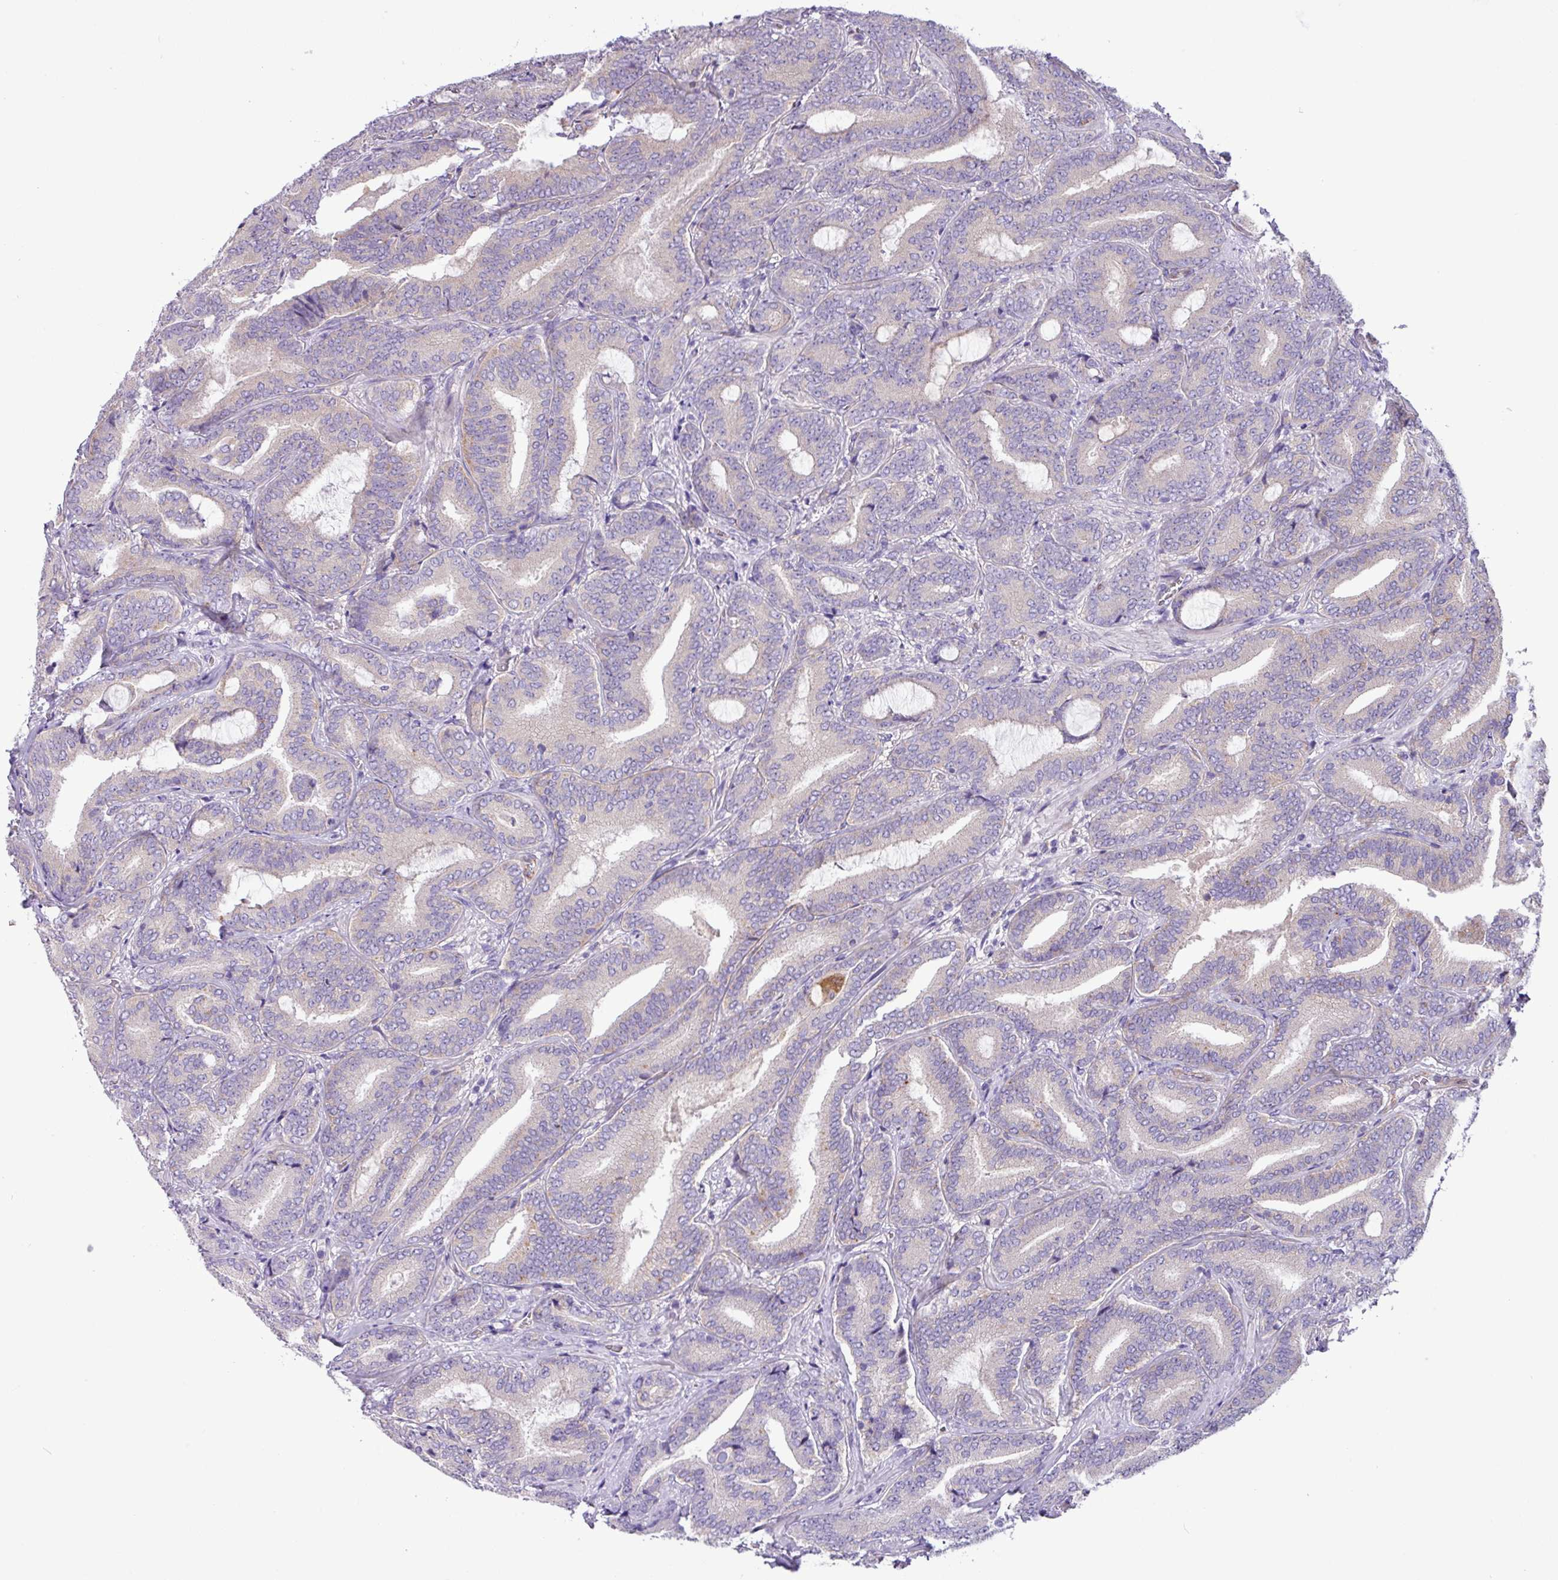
{"staining": {"intensity": "negative", "quantity": "none", "location": "none"}, "tissue": "prostate cancer", "cell_type": "Tumor cells", "image_type": "cancer", "snomed": [{"axis": "morphology", "description": "Adenocarcinoma, Low grade"}, {"axis": "topography", "description": "Prostate and seminal vesicle, NOS"}], "caption": "High power microscopy photomicrograph of an immunohistochemistry photomicrograph of prostate cancer (low-grade adenocarcinoma), revealing no significant expression in tumor cells.", "gene": "MRM2", "patient": {"sex": "male", "age": 61}}